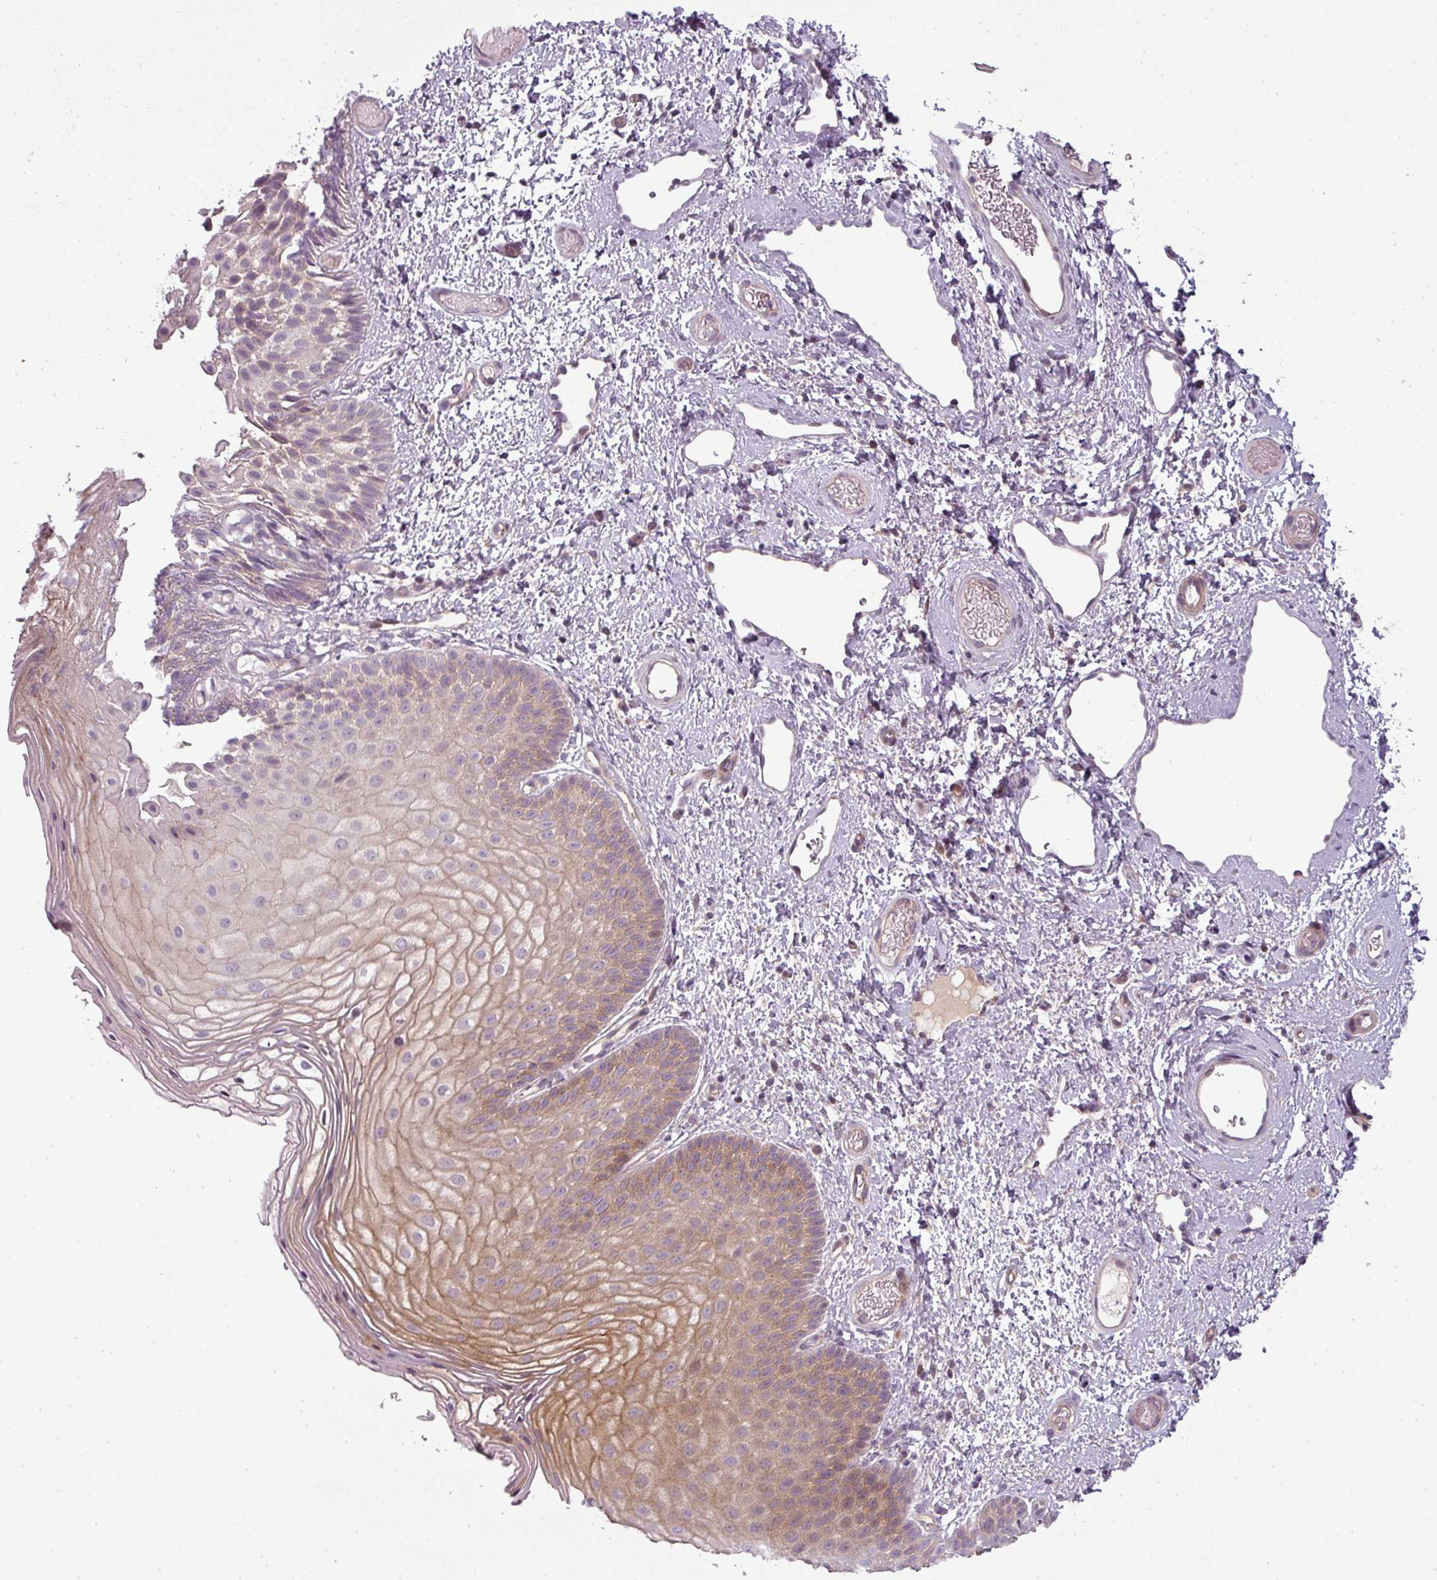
{"staining": {"intensity": "moderate", "quantity": "25%-75%", "location": "cytoplasmic/membranous"}, "tissue": "skin", "cell_type": "Epidermal cells", "image_type": "normal", "snomed": [{"axis": "morphology", "description": "Normal tissue, NOS"}, {"axis": "topography", "description": "Anal"}], "caption": "Epidermal cells reveal medium levels of moderate cytoplasmic/membranous staining in about 25%-75% of cells in normal human skin. (DAB IHC, brown staining for protein, blue staining for nuclei).", "gene": "SLC16A9", "patient": {"sex": "female", "age": 40}}